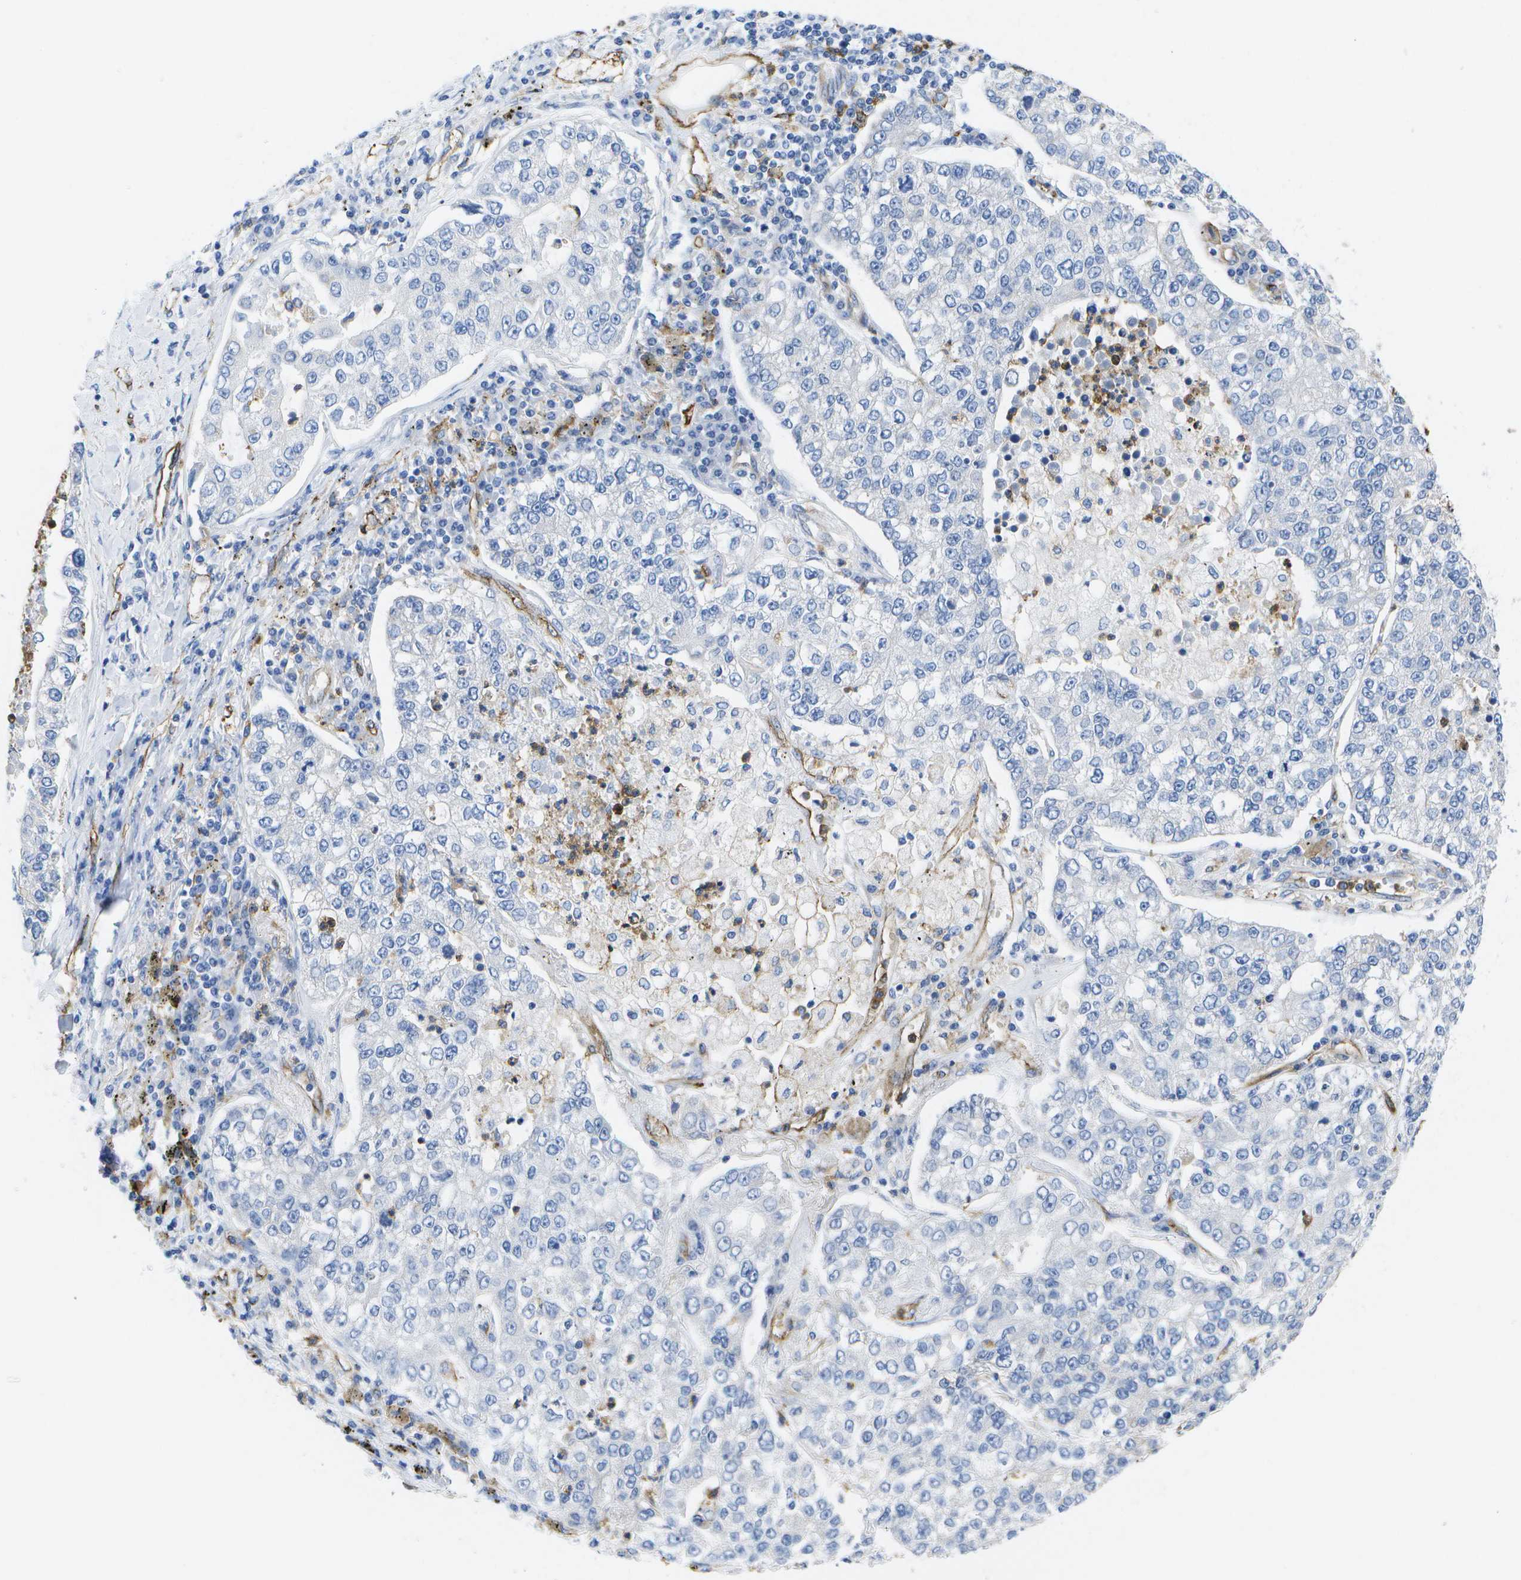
{"staining": {"intensity": "negative", "quantity": "none", "location": "none"}, "tissue": "lung cancer", "cell_type": "Tumor cells", "image_type": "cancer", "snomed": [{"axis": "morphology", "description": "Adenocarcinoma, NOS"}, {"axis": "topography", "description": "Lung"}], "caption": "Immunohistochemical staining of human lung adenocarcinoma reveals no significant positivity in tumor cells.", "gene": "DYSF", "patient": {"sex": "male", "age": 49}}